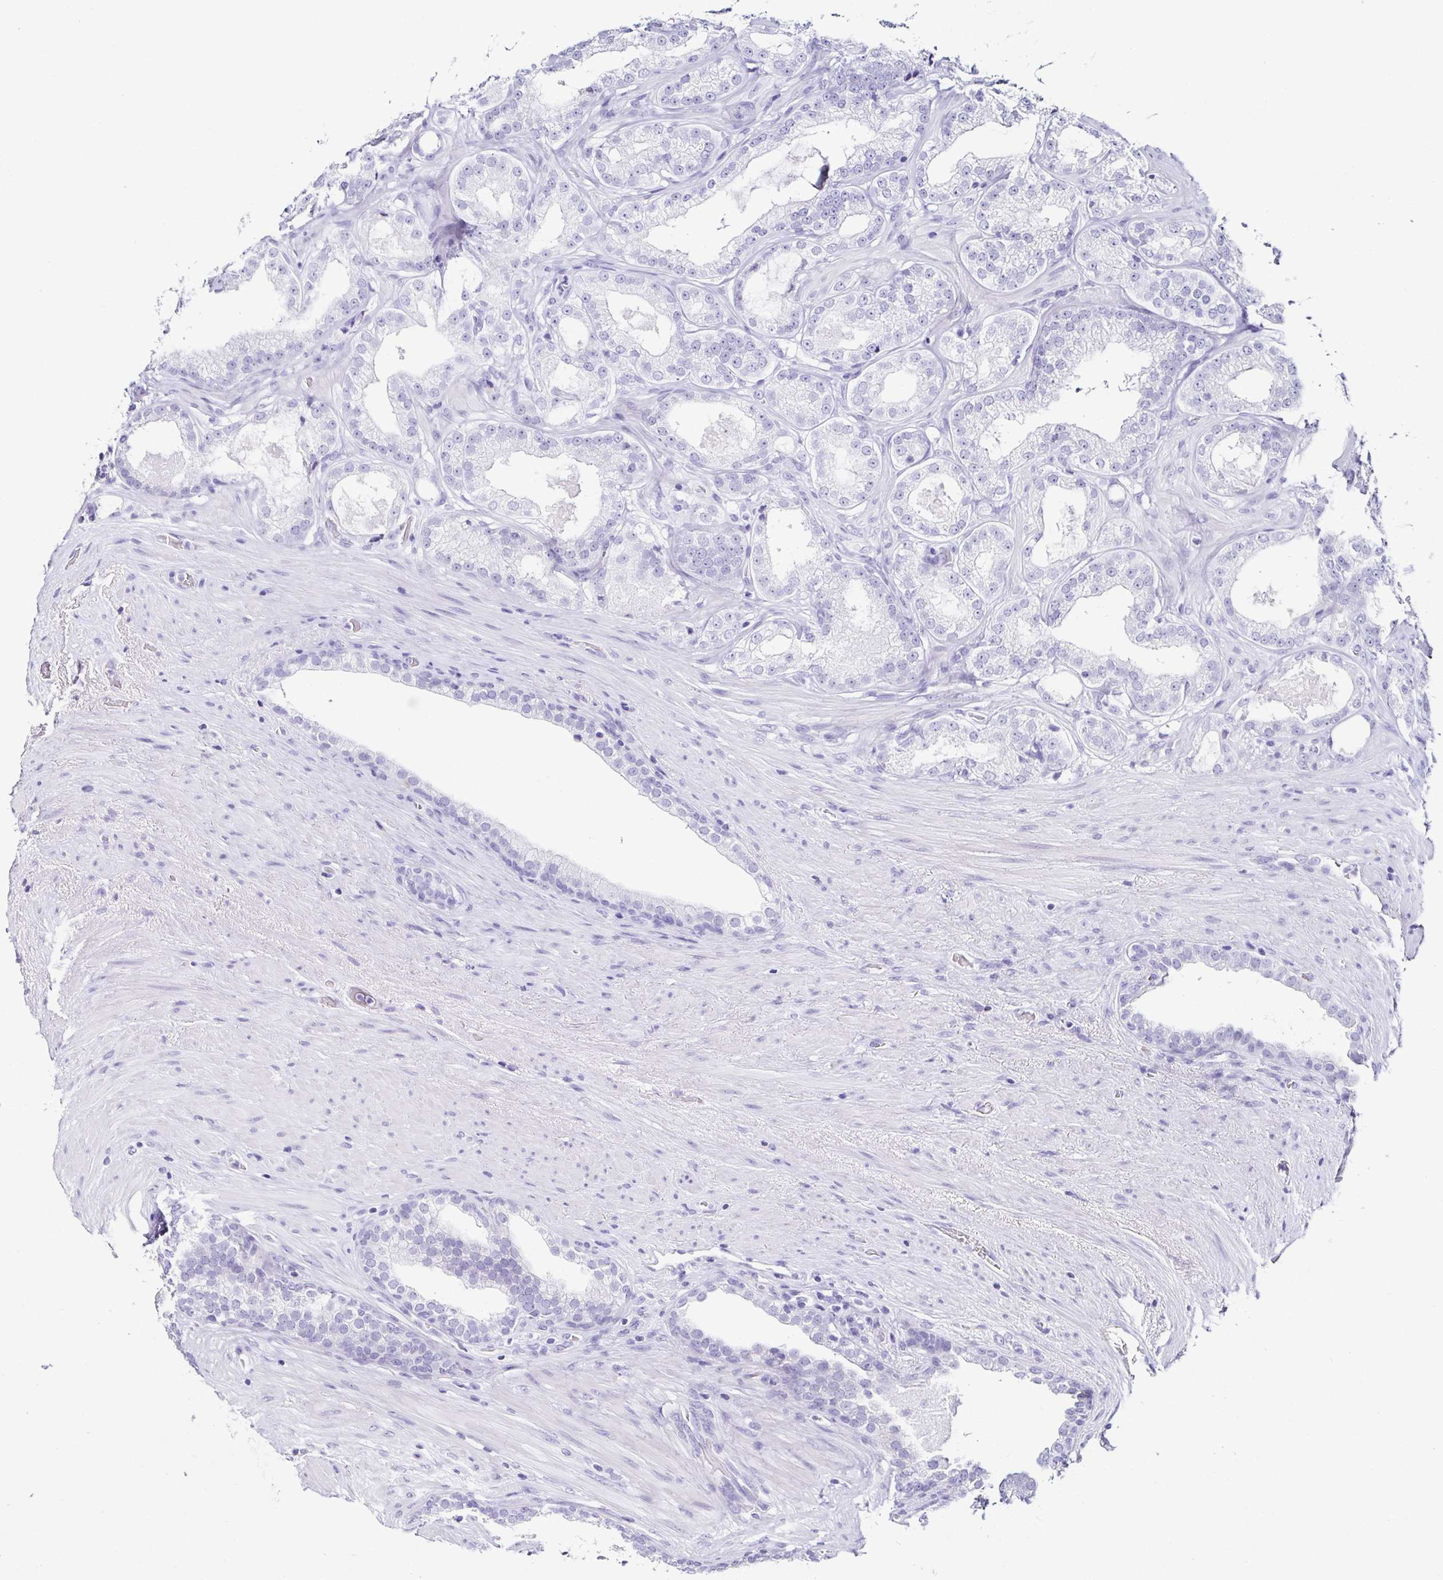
{"staining": {"intensity": "negative", "quantity": "none", "location": "none"}, "tissue": "prostate cancer", "cell_type": "Tumor cells", "image_type": "cancer", "snomed": [{"axis": "morphology", "description": "Adenocarcinoma, High grade"}, {"axis": "topography", "description": "Prostate"}], "caption": "Prostate cancer stained for a protein using IHC shows no expression tumor cells.", "gene": "TNNT2", "patient": {"sex": "male", "age": 65}}